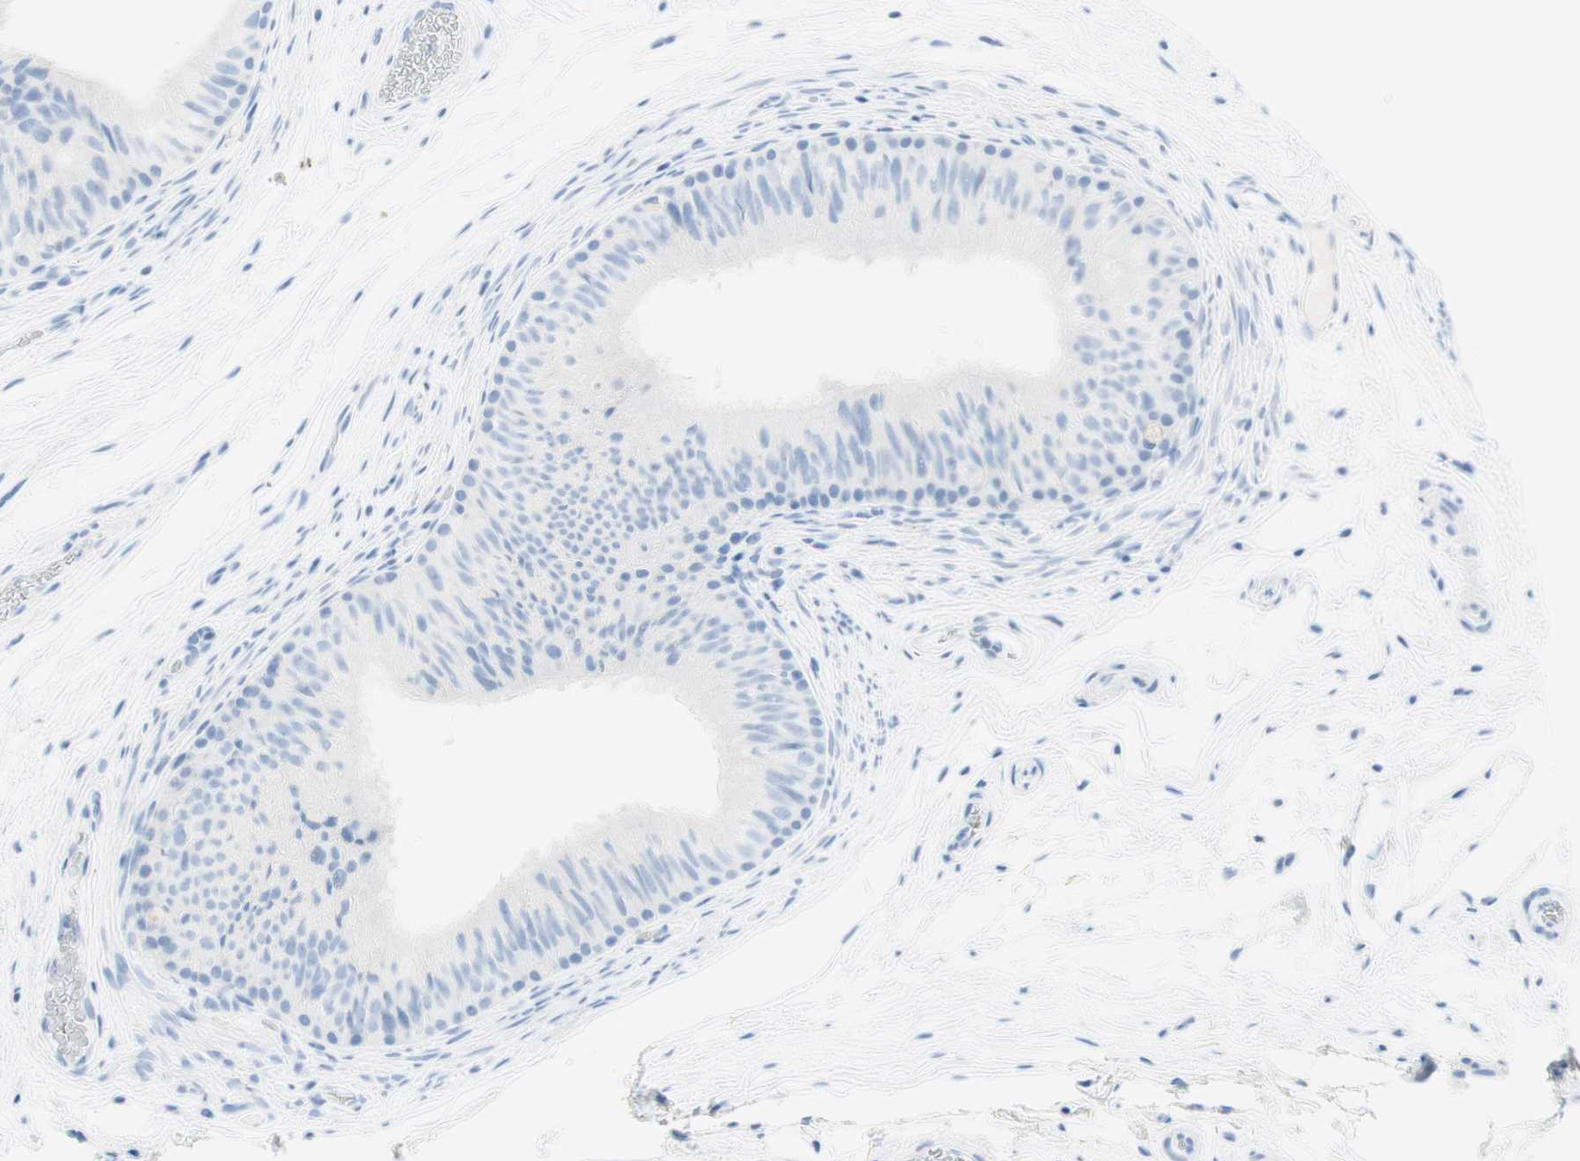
{"staining": {"intensity": "negative", "quantity": "none", "location": "none"}, "tissue": "epididymis", "cell_type": "Glandular cells", "image_type": "normal", "snomed": [{"axis": "morphology", "description": "Normal tissue, NOS"}, {"axis": "topography", "description": "Epididymis"}], "caption": "An immunohistochemistry (IHC) image of unremarkable epididymis is shown. There is no staining in glandular cells of epididymis.", "gene": "TPO", "patient": {"sex": "male", "age": 36}}